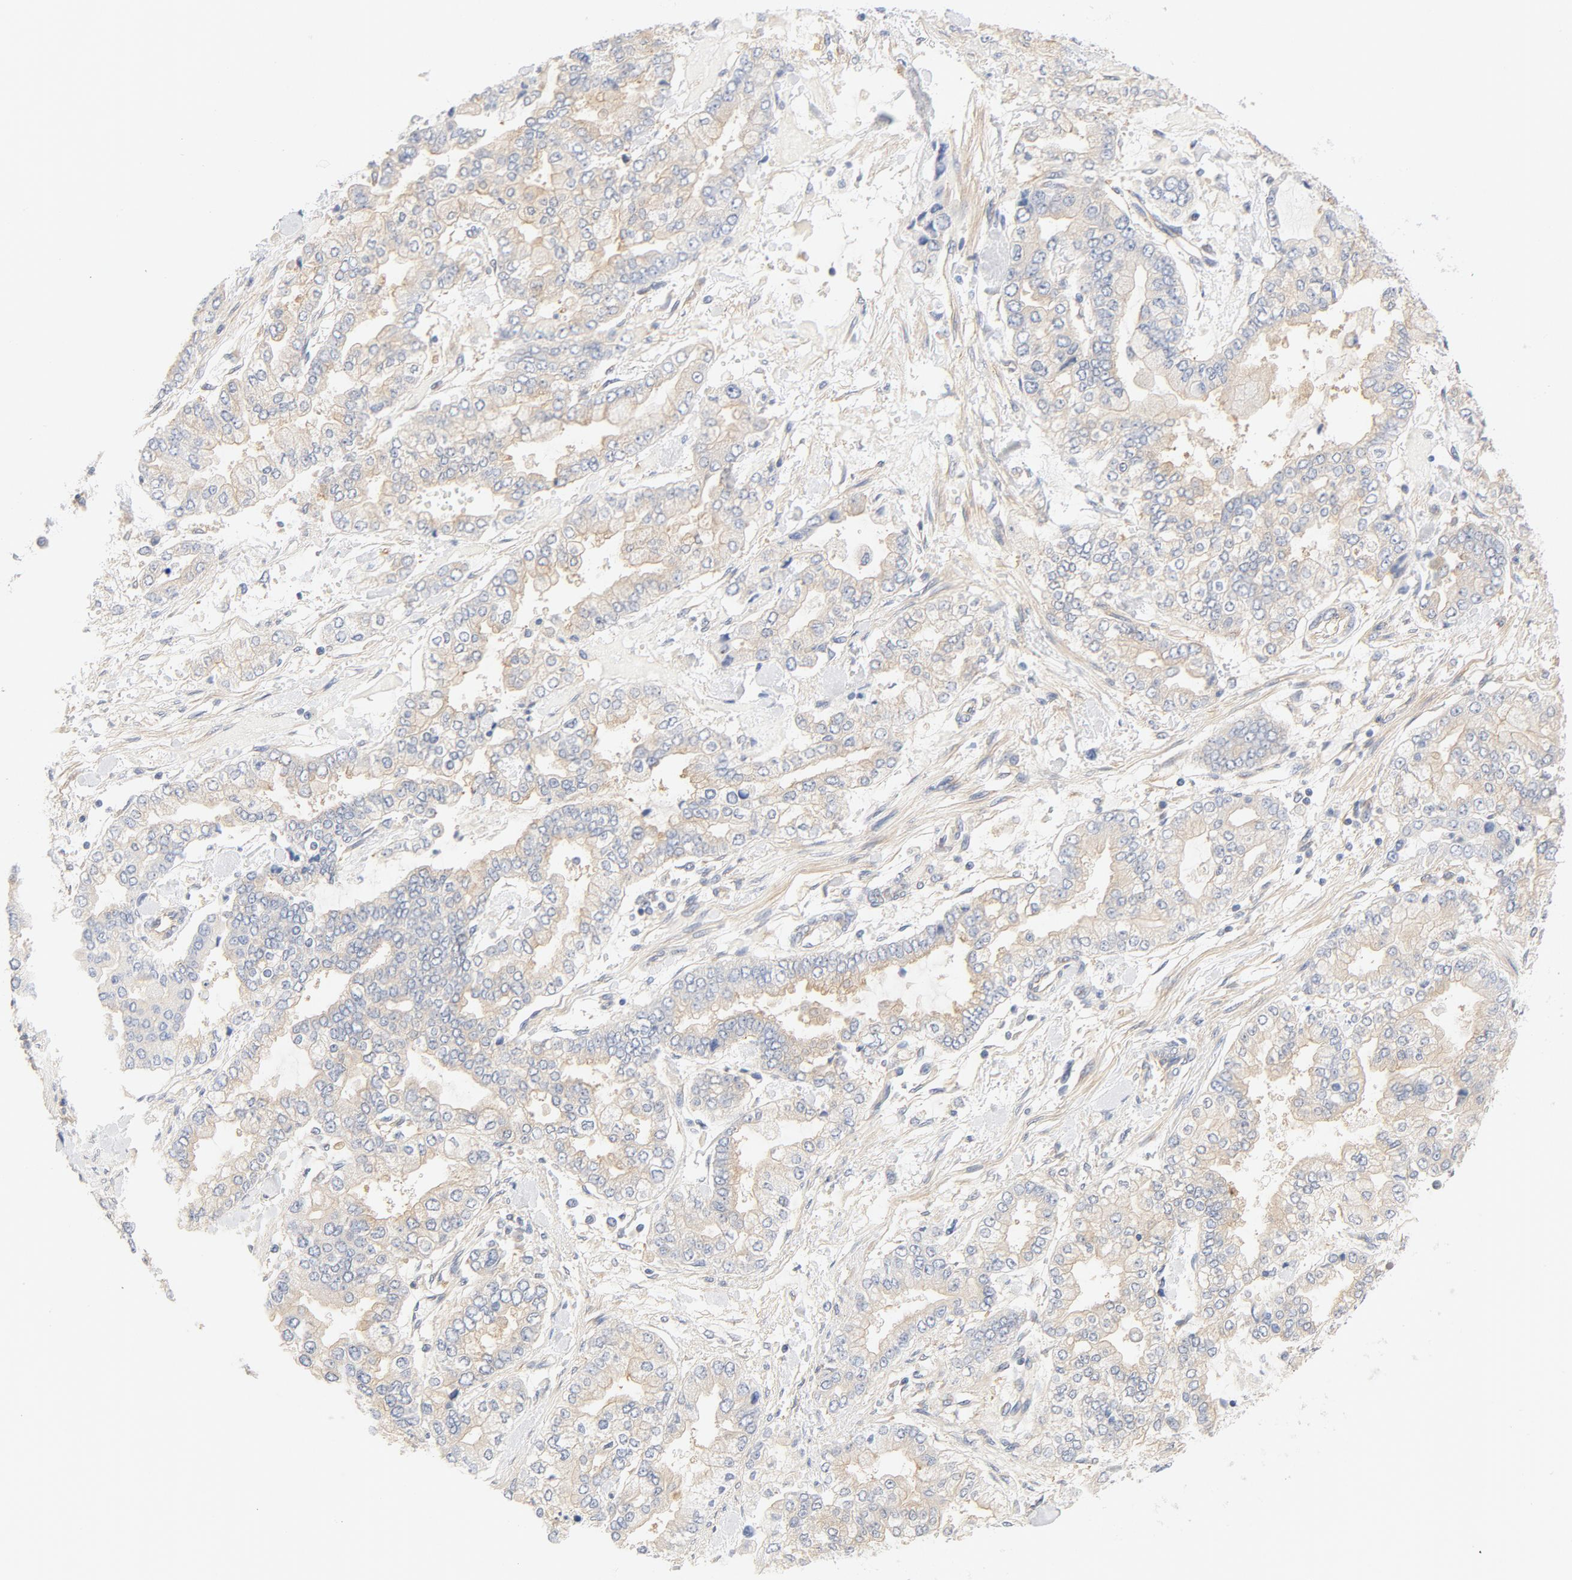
{"staining": {"intensity": "weak", "quantity": ">75%", "location": "cytoplasmic/membranous"}, "tissue": "stomach cancer", "cell_type": "Tumor cells", "image_type": "cancer", "snomed": [{"axis": "morphology", "description": "Normal tissue, NOS"}, {"axis": "morphology", "description": "Adenocarcinoma, NOS"}, {"axis": "topography", "description": "Stomach, upper"}, {"axis": "topography", "description": "Stomach"}], "caption": "Weak cytoplasmic/membranous expression is appreciated in approximately >75% of tumor cells in adenocarcinoma (stomach).", "gene": "DYNC1H1", "patient": {"sex": "male", "age": 76}}